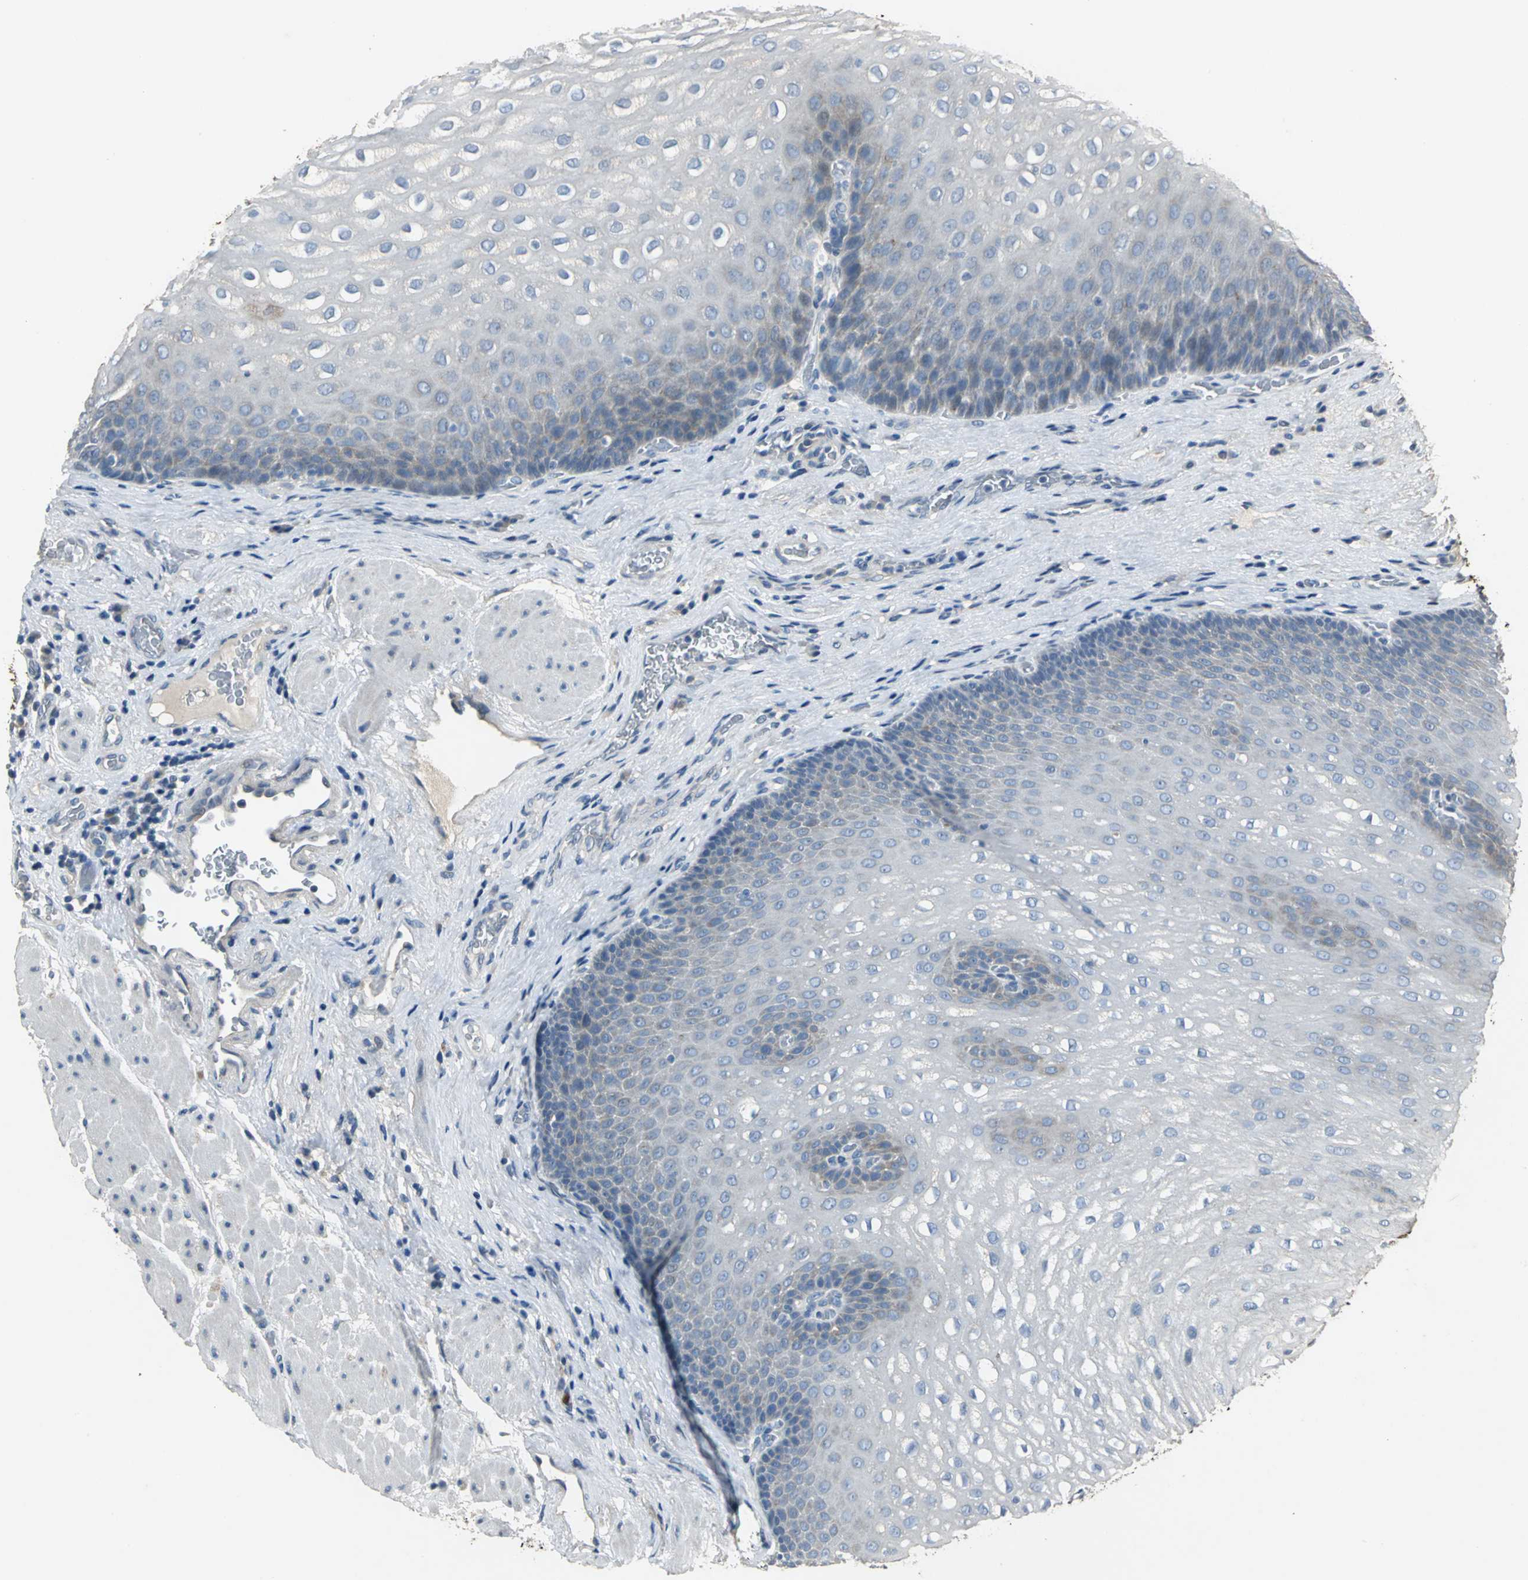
{"staining": {"intensity": "weak", "quantity": "<25%", "location": "cytoplasmic/membranous"}, "tissue": "esophagus", "cell_type": "Squamous epithelial cells", "image_type": "normal", "snomed": [{"axis": "morphology", "description": "Normal tissue, NOS"}, {"axis": "topography", "description": "Esophagus"}], "caption": "This micrograph is of normal esophagus stained with immunohistochemistry to label a protein in brown with the nuclei are counter-stained blue. There is no staining in squamous epithelial cells.", "gene": "JADE3", "patient": {"sex": "male", "age": 48}}